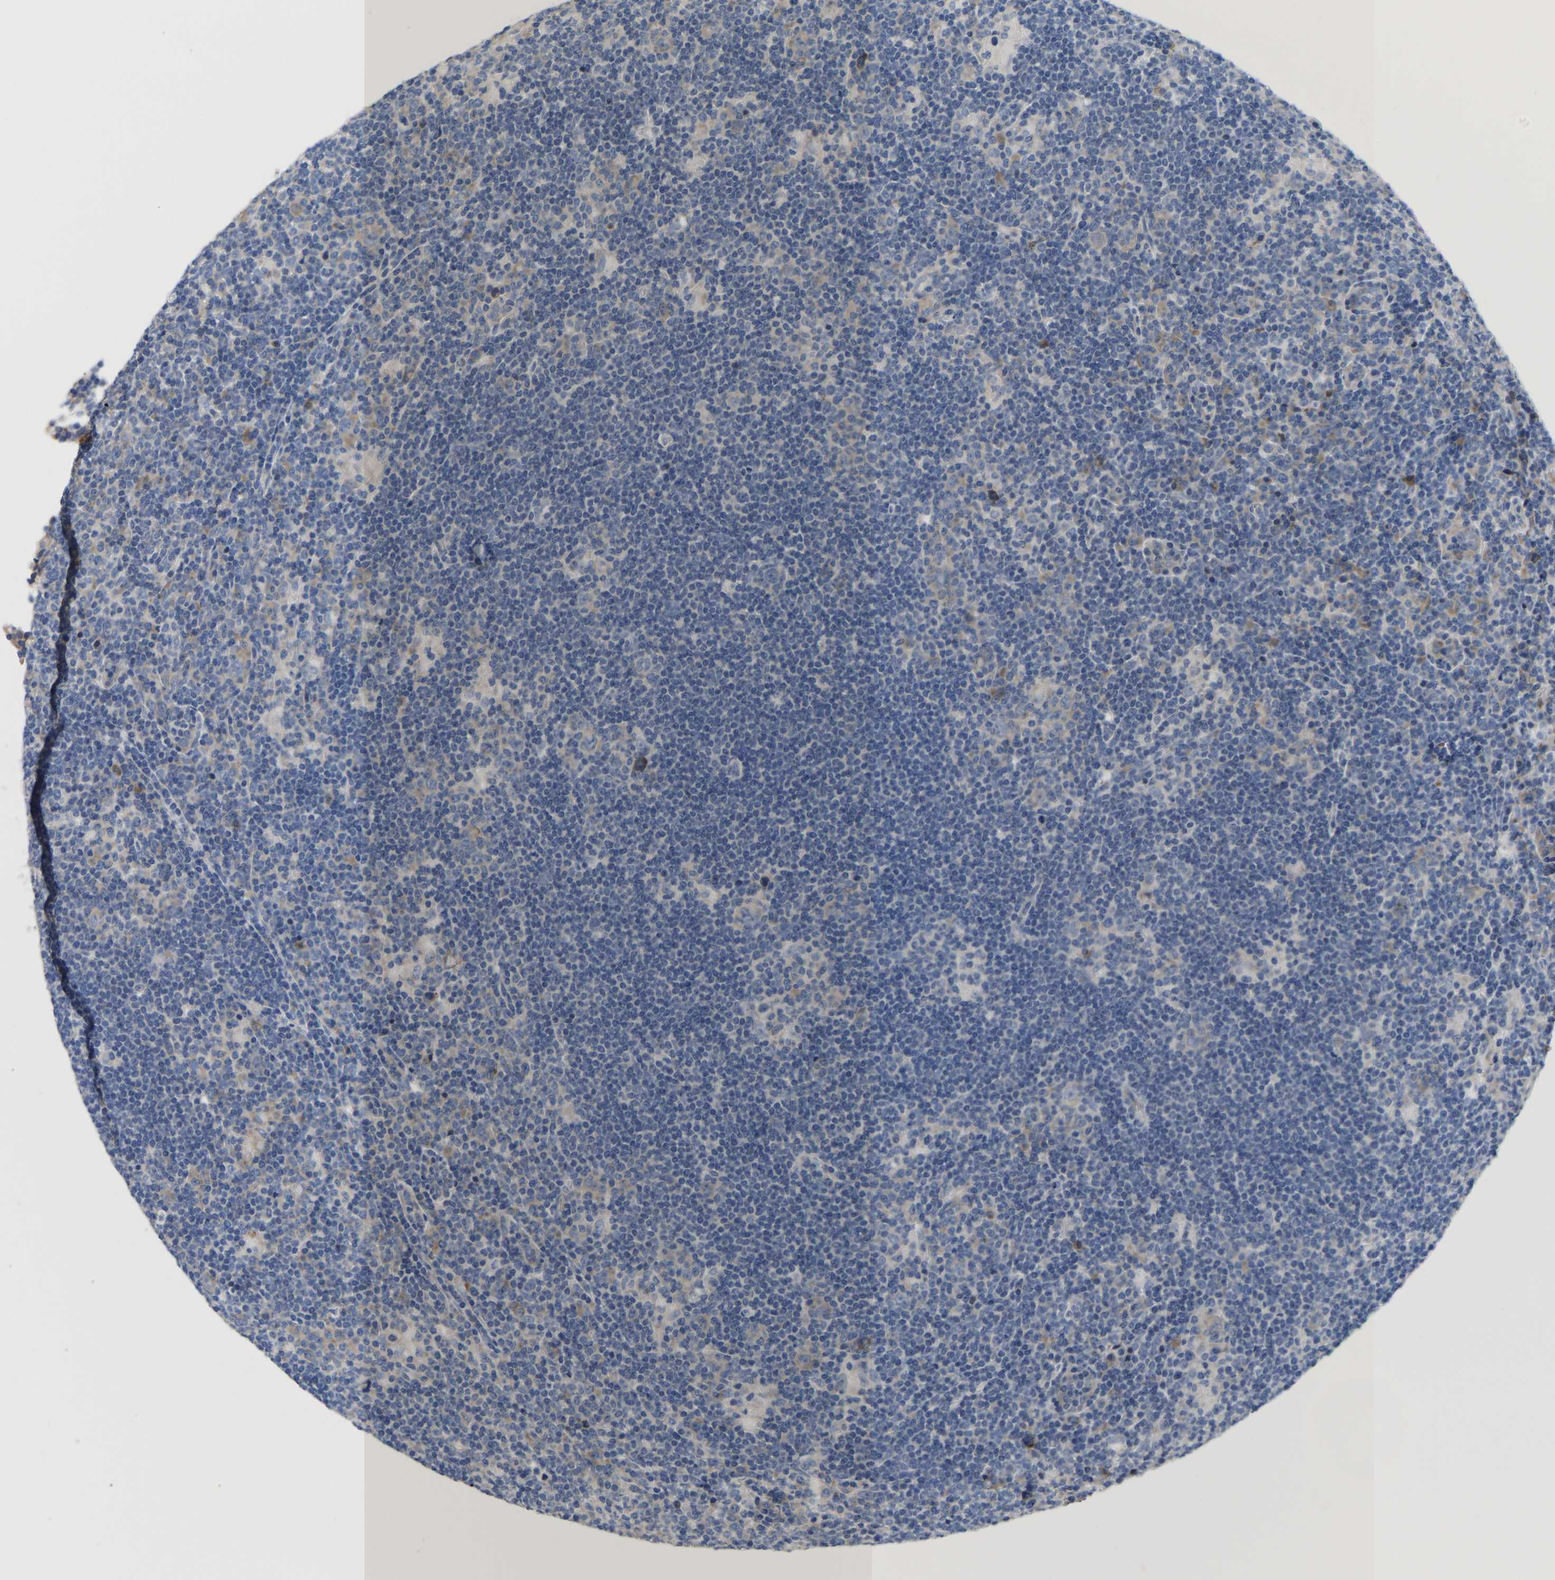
{"staining": {"intensity": "weak", "quantity": "25%-75%", "location": "cytoplasmic/membranous"}, "tissue": "lymphoma", "cell_type": "Tumor cells", "image_type": "cancer", "snomed": [{"axis": "morphology", "description": "Hodgkin's disease, NOS"}, {"axis": "topography", "description": "Lymph node"}], "caption": "Tumor cells demonstrate low levels of weak cytoplasmic/membranous positivity in approximately 25%-75% of cells in lymphoma.", "gene": "ABCA10", "patient": {"sex": "female", "age": 57}}